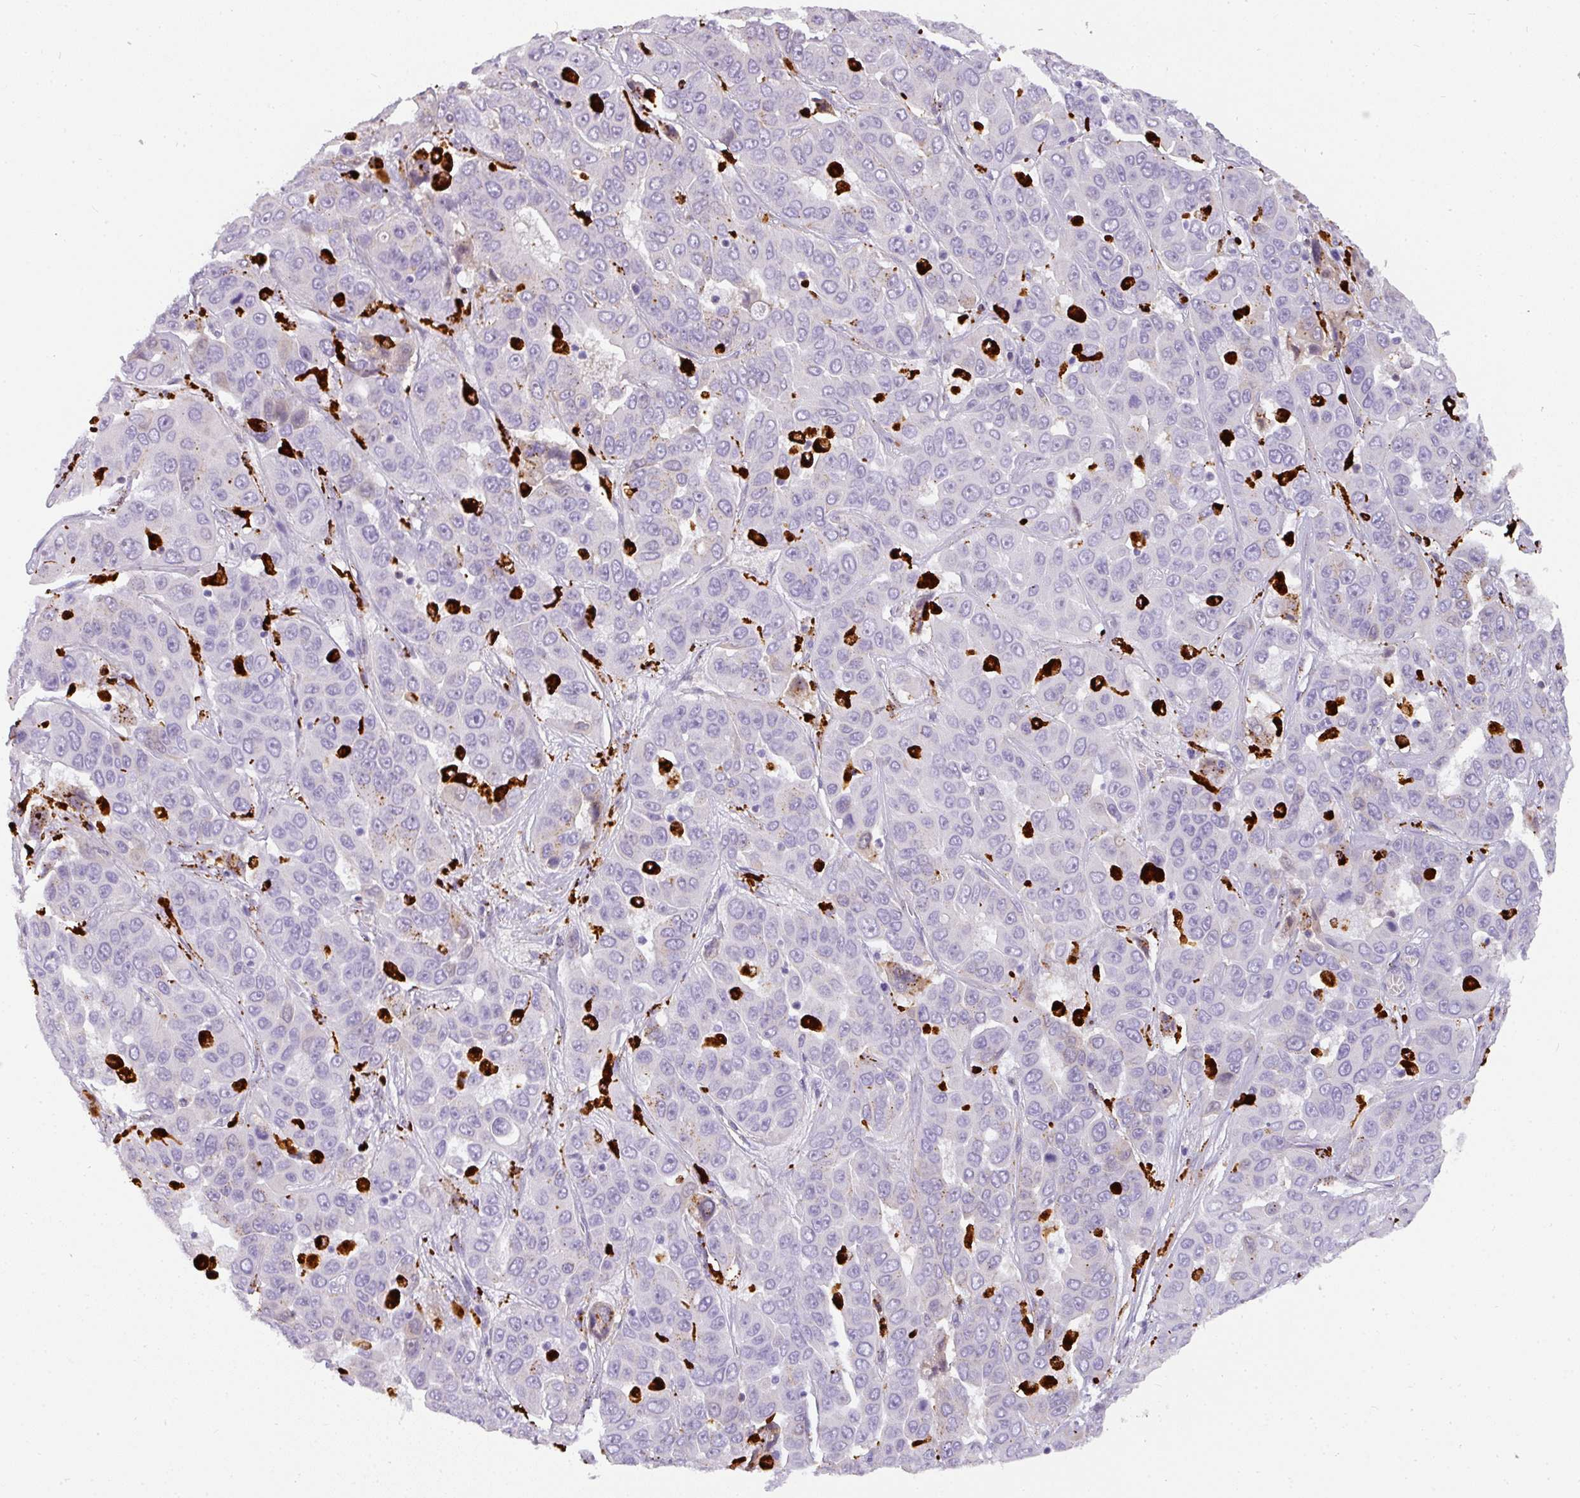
{"staining": {"intensity": "negative", "quantity": "none", "location": "none"}, "tissue": "liver cancer", "cell_type": "Tumor cells", "image_type": "cancer", "snomed": [{"axis": "morphology", "description": "Cholangiocarcinoma"}, {"axis": "topography", "description": "Liver"}], "caption": "There is no significant positivity in tumor cells of cholangiocarcinoma (liver). Brightfield microscopy of immunohistochemistry (IHC) stained with DAB (brown) and hematoxylin (blue), captured at high magnification.", "gene": "MMACHC", "patient": {"sex": "female", "age": 52}}